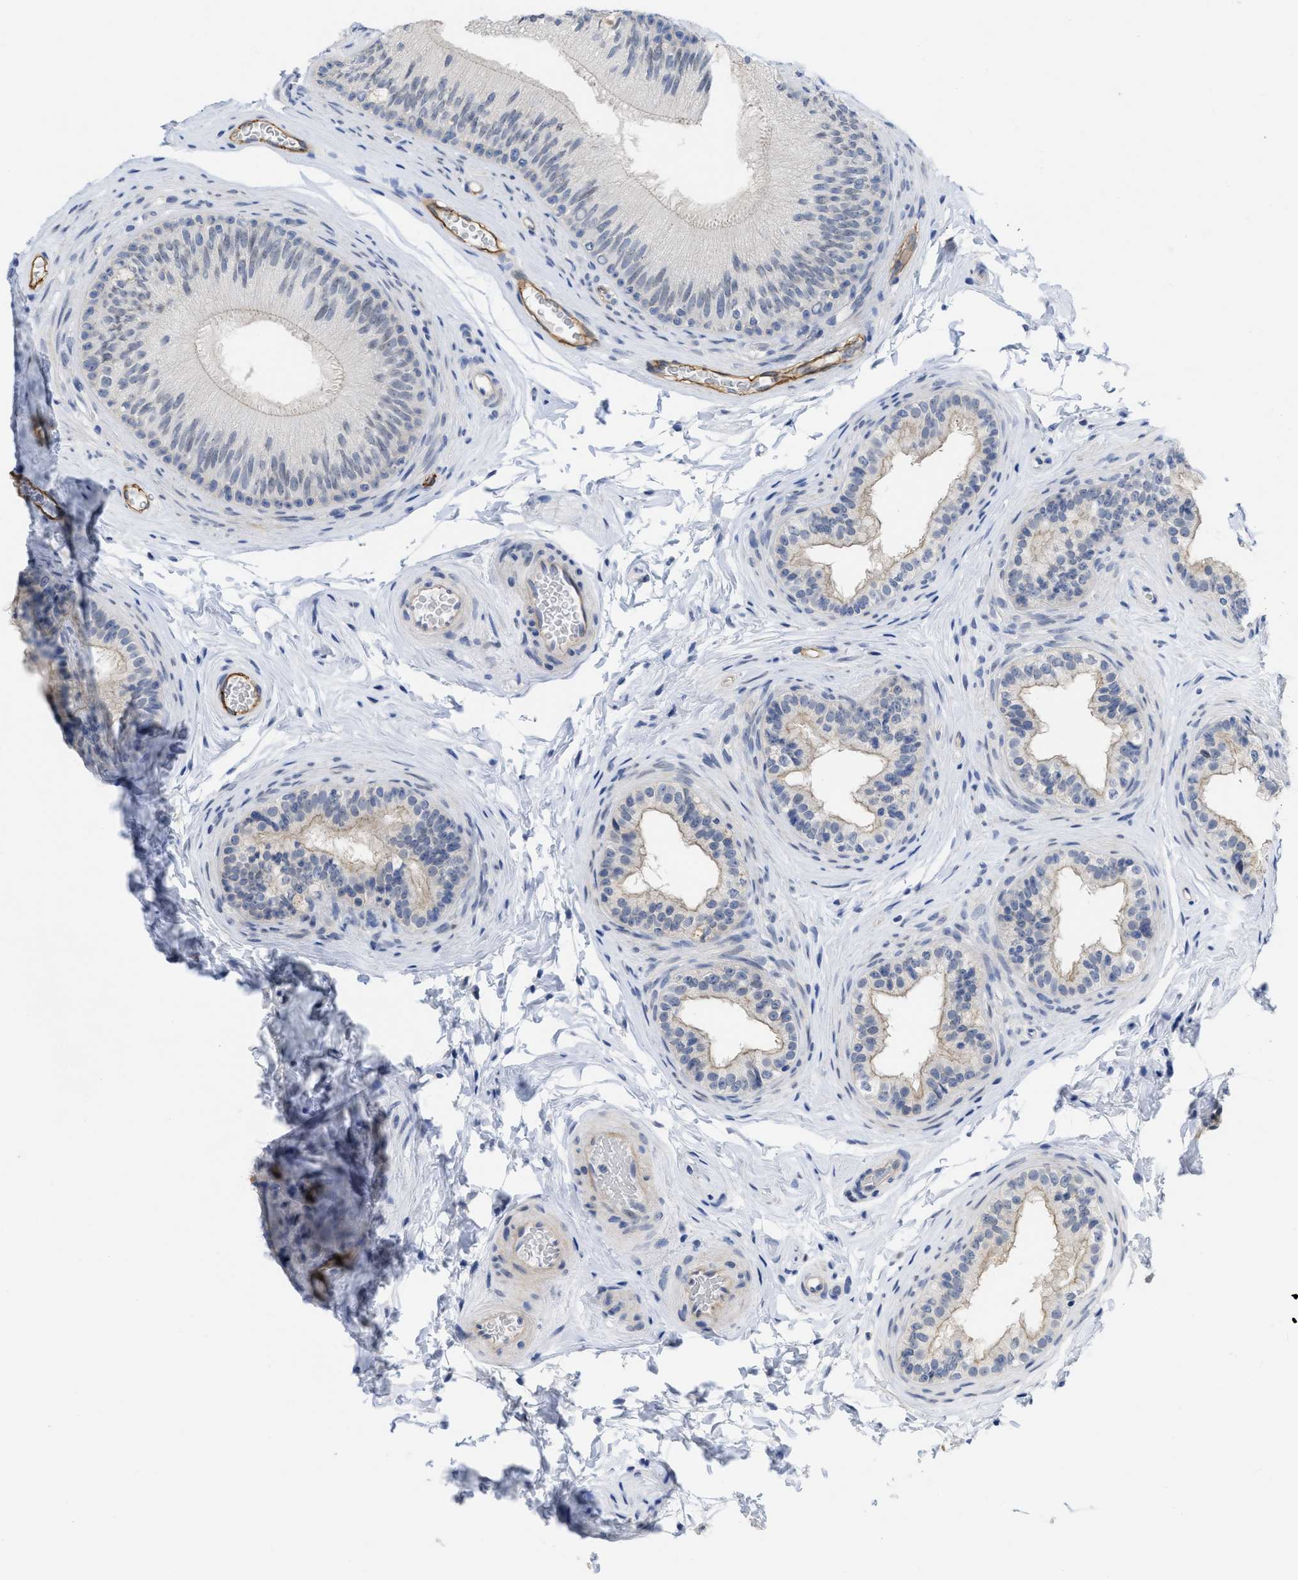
{"staining": {"intensity": "moderate", "quantity": "<25%", "location": "cytoplasmic/membranous,nuclear"}, "tissue": "epididymis", "cell_type": "Glandular cells", "image_type": "normal", "snomed": [{"axis": "morphology", "description": "Normal tissue, NOS"}, {"axis": "topography", "description": "Testis"}, {"axis": "topography", "description": "Epididymis"}], "caption": "Approximately <25% of glandular cells in benign epididymis demonstrate moderate cytoplasmic/membranous,nuclear protein positivity as visualized by brown immunohistochemical staining.", "gene": "ACKR1", "patient": {"sex": "male", "age": 36}}